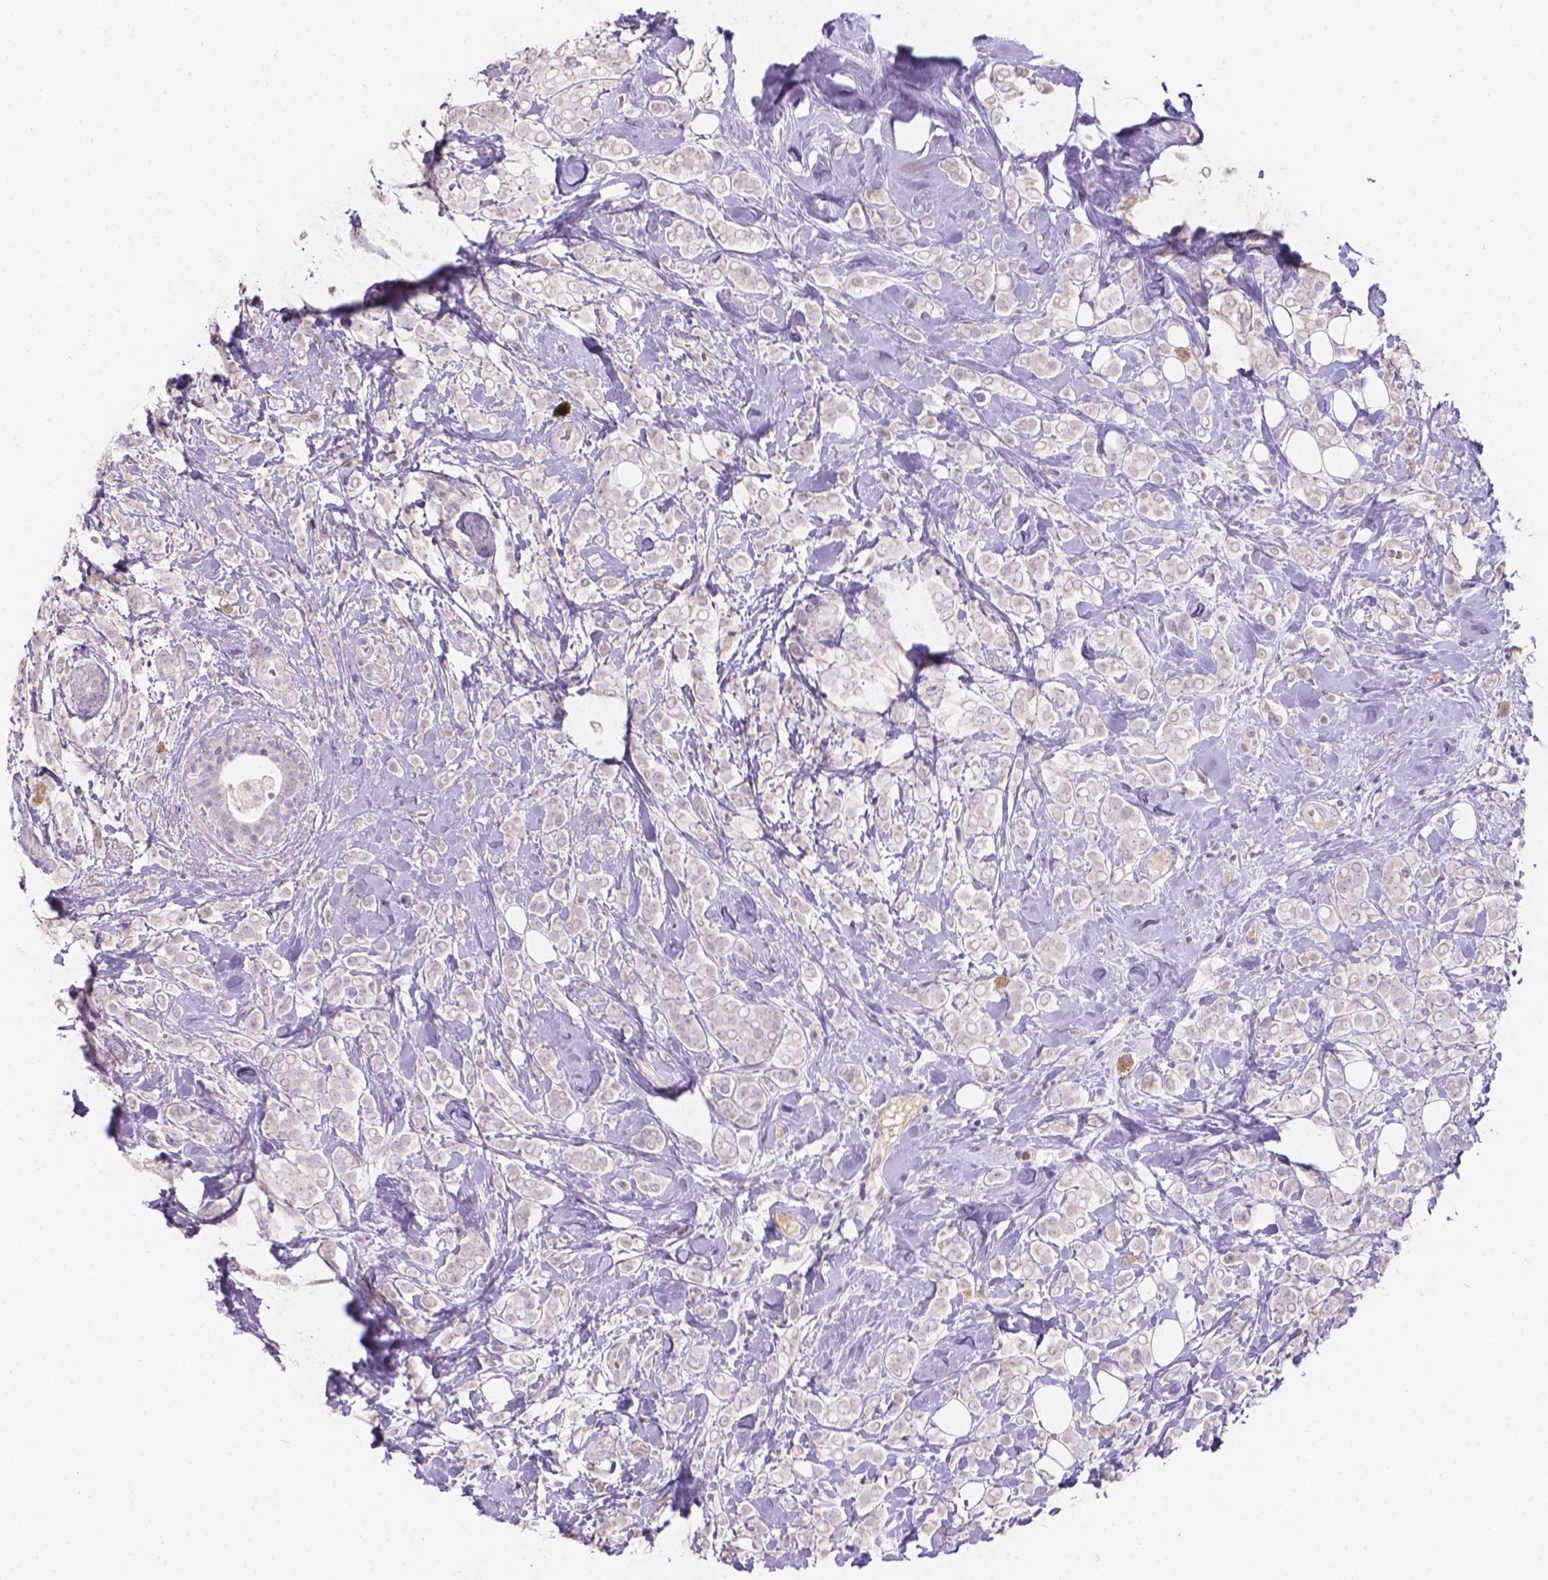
{"staining": {"intensity": "negative", "quantity": "none", "location": "none"}, "tissue": "breast cancer", "cell_type": "Tumor cells", "image_type": "cancer", "snomed": [{"axis": "morphology", "description": "Lobular carcinoma"}, {"axis": "topography", "description": "Breast"}], "caption": "This is an immunohistochemistry (IHC) micrograph of human breast lobular carcinoma. There is no positivity in tumor cells.", "gene": "DCAF4L1", "patient": {"sex": "female", "age": 49}}